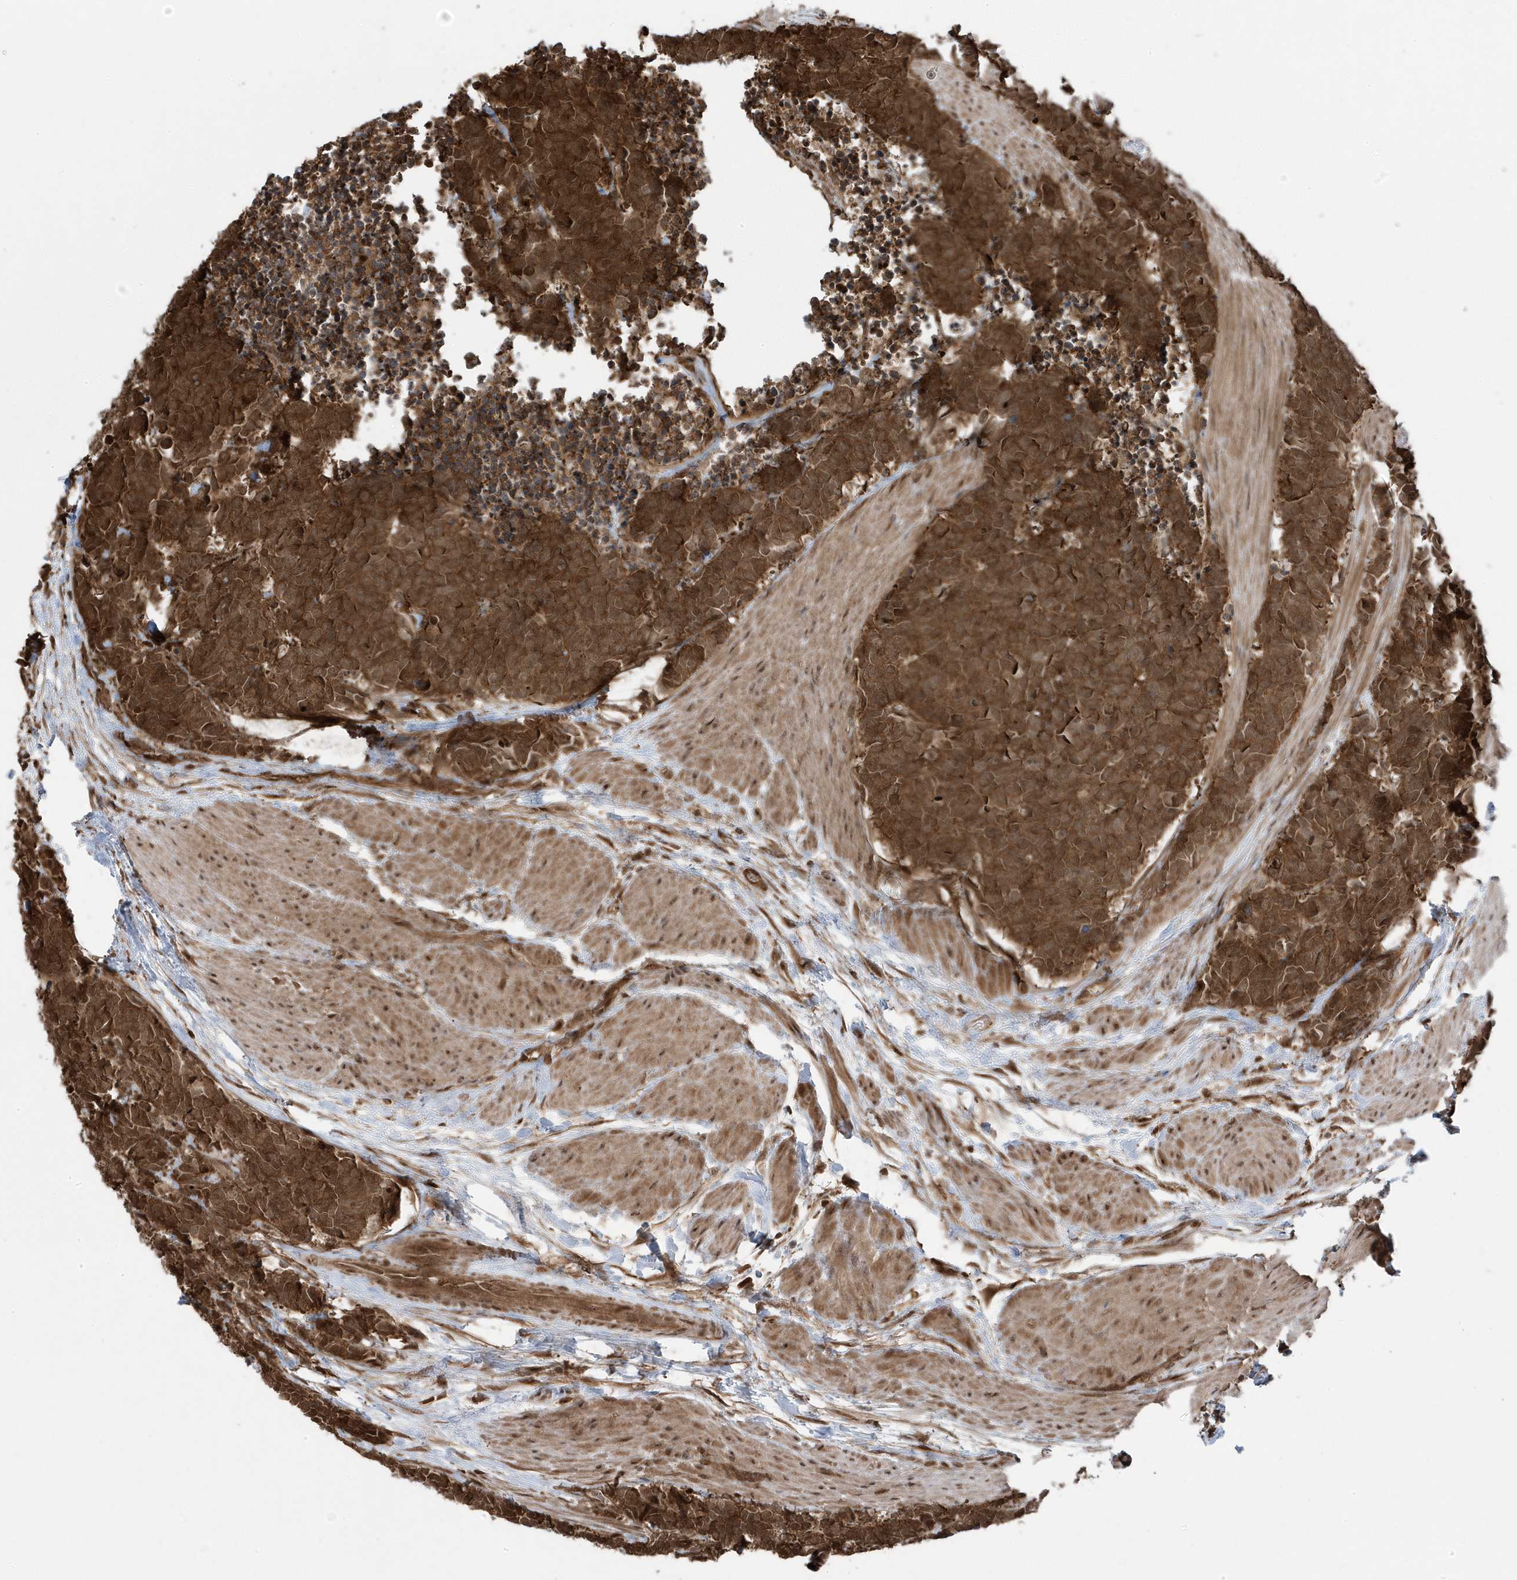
{"staining": {"intensity": "strong", "quantity": ">75%", "location": "cytoplasmic/membranous"}, "tissue": "carcinoid", "cell_type": "Tumor cells", "image_type": "cancer", "snomed": [{"axis": "morphology", "description": "Carcinoma, NOS"}, {"axis": "morphology", "description": "Carcinoid, malignant, NOS"}, {"axis": "topography", "description": "Urinary bladder"}], "caption": "IHC of carcinoma displays high levels of strong cytoplasmic/membranous positivity in about >75% of tumor cells.", "gene": "MAPK1IP1L", "patient": {"sex": "male", "age": 57}}